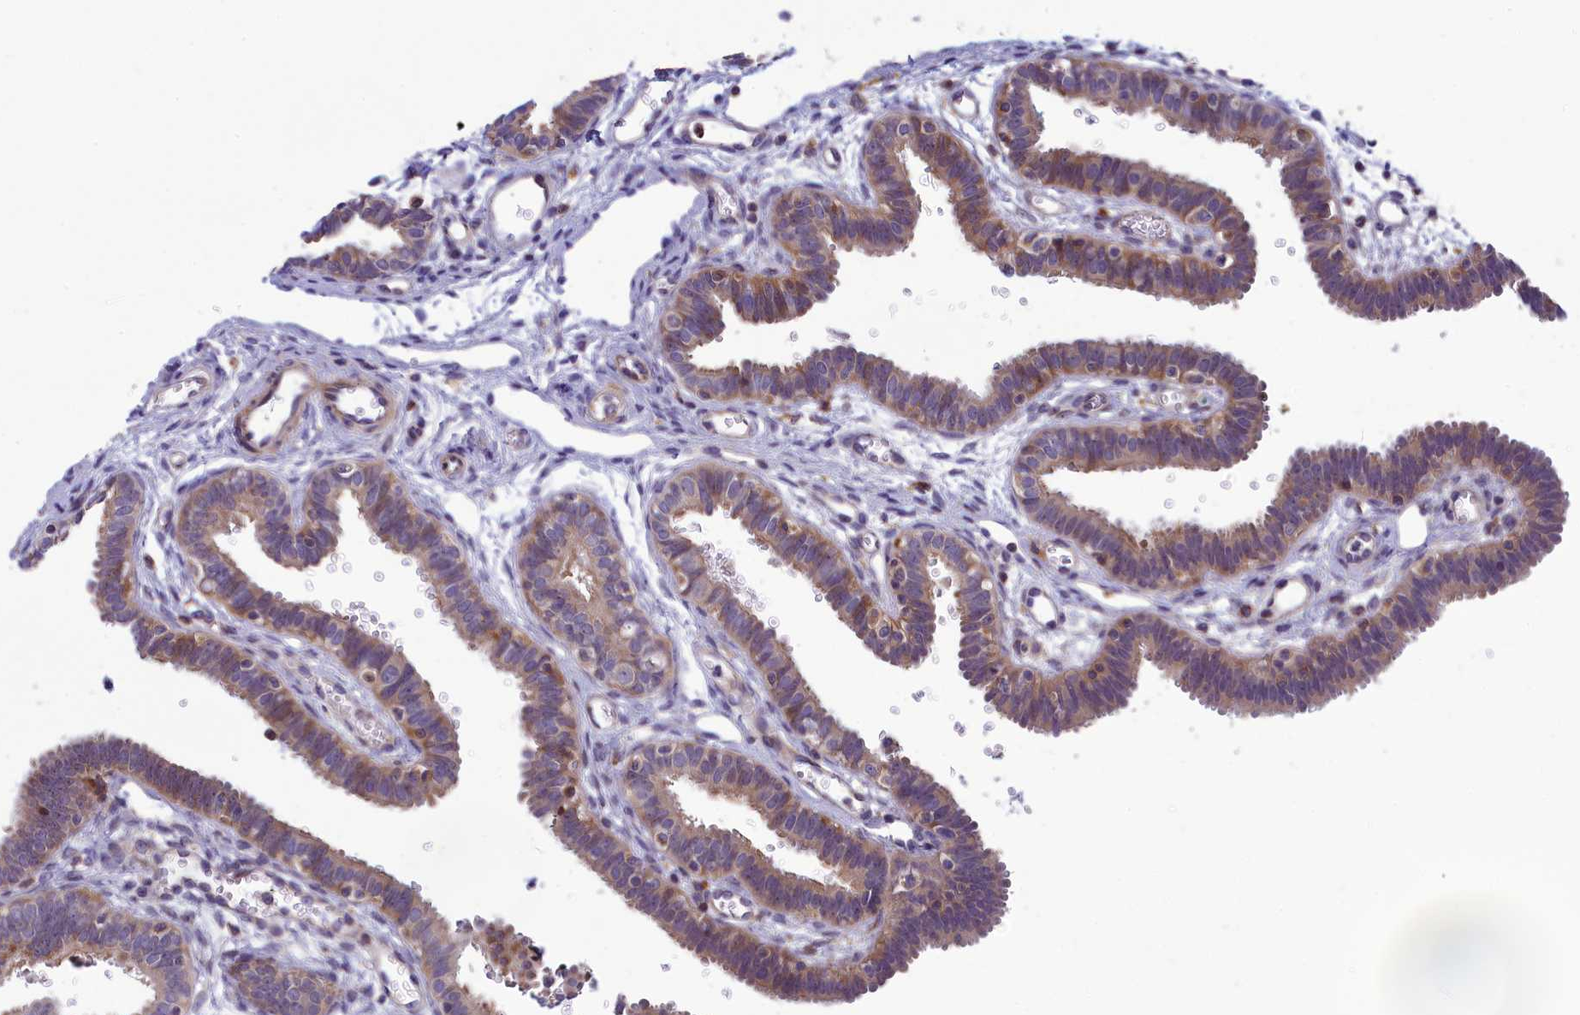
{"staining": {"intensity": "moderate", "quantity": ">75%", "location": "cytoplasmic/membranous"}, "tissue": "fallopian tube", "cell_type": "Glandular cells", "image_type": "normal", "snomed": [{"axis": "morphology", "description": "Normal tissue, NOS"}, {"axis": "topography", "description": "Fallopian tube"}, {"axis": "topography", "description": "Placenta"}], "caption": "Approximately >75% of glandular cells in benign human fallopian tube reveal moderate cytoplasmic/membranous protein staining as visualized by brown immunohistochemical staining.", "gene": "BLTP2", "patient": {"sex": "female", "age": 32}}